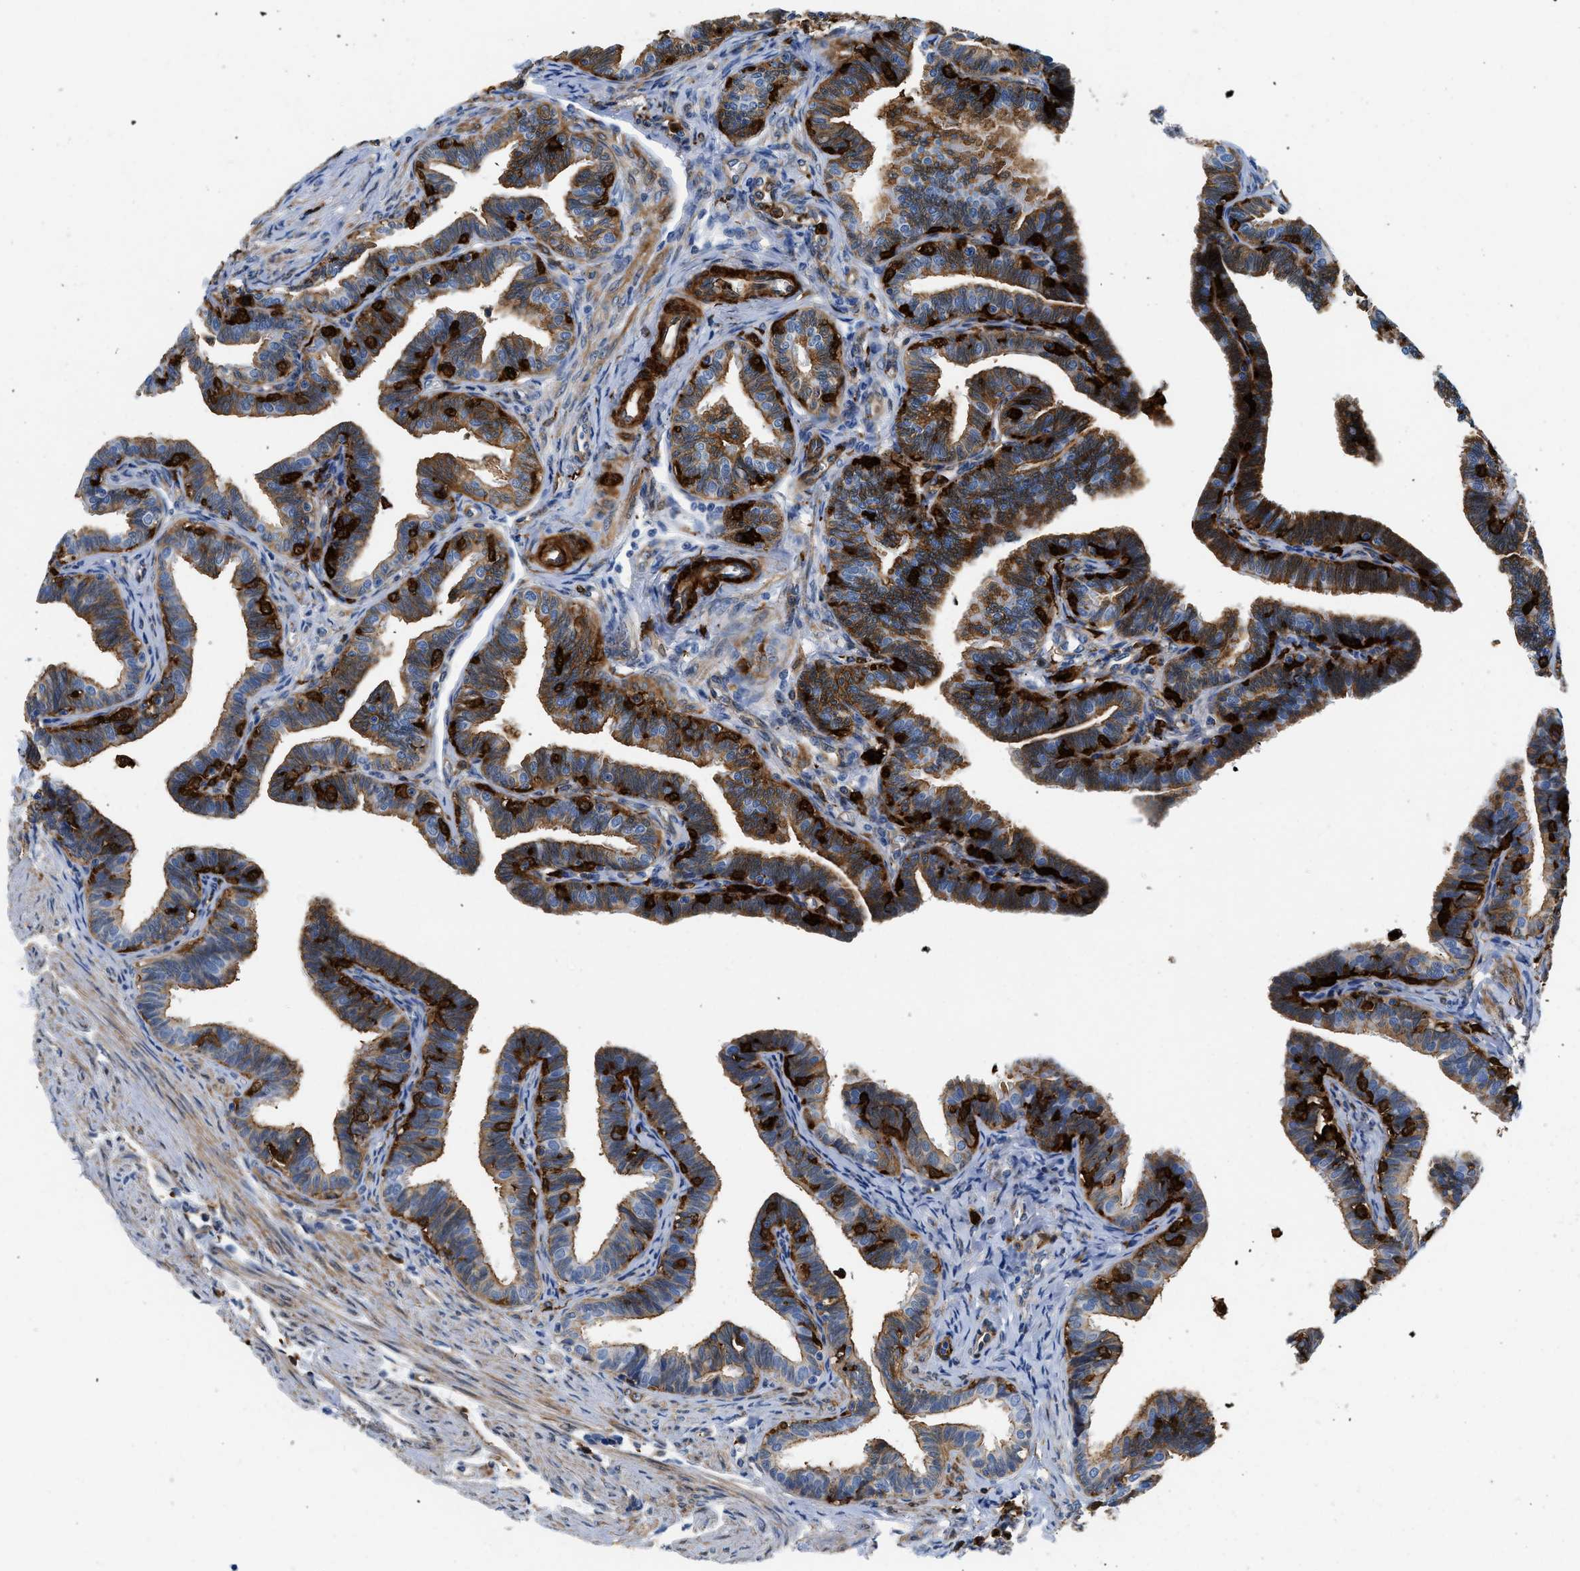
{"staining": {"intensity": "strong", "quantity": "25%-75%", "location": "cytoplasmic/membranous"}, "tissue": "fallopian tube", "cell_type": "Glandular cells", "image_type": "normal", "snomed": [{"axis": "morphology", "description": "Normal tissue, NOS"}, {"axis": "topography", "description": "Fallopian tube"}, {"axis": "topography", "description": "Ovary"}], "caption": "Strong cytoplasmic/membranous expression for a protein is identified in approximately 25%-75% of glandular cells of benign fallopian tube using immunohistochemistry (IHC).", "gene": "GSN", "patient": {"sex": "female", "age": 23}}